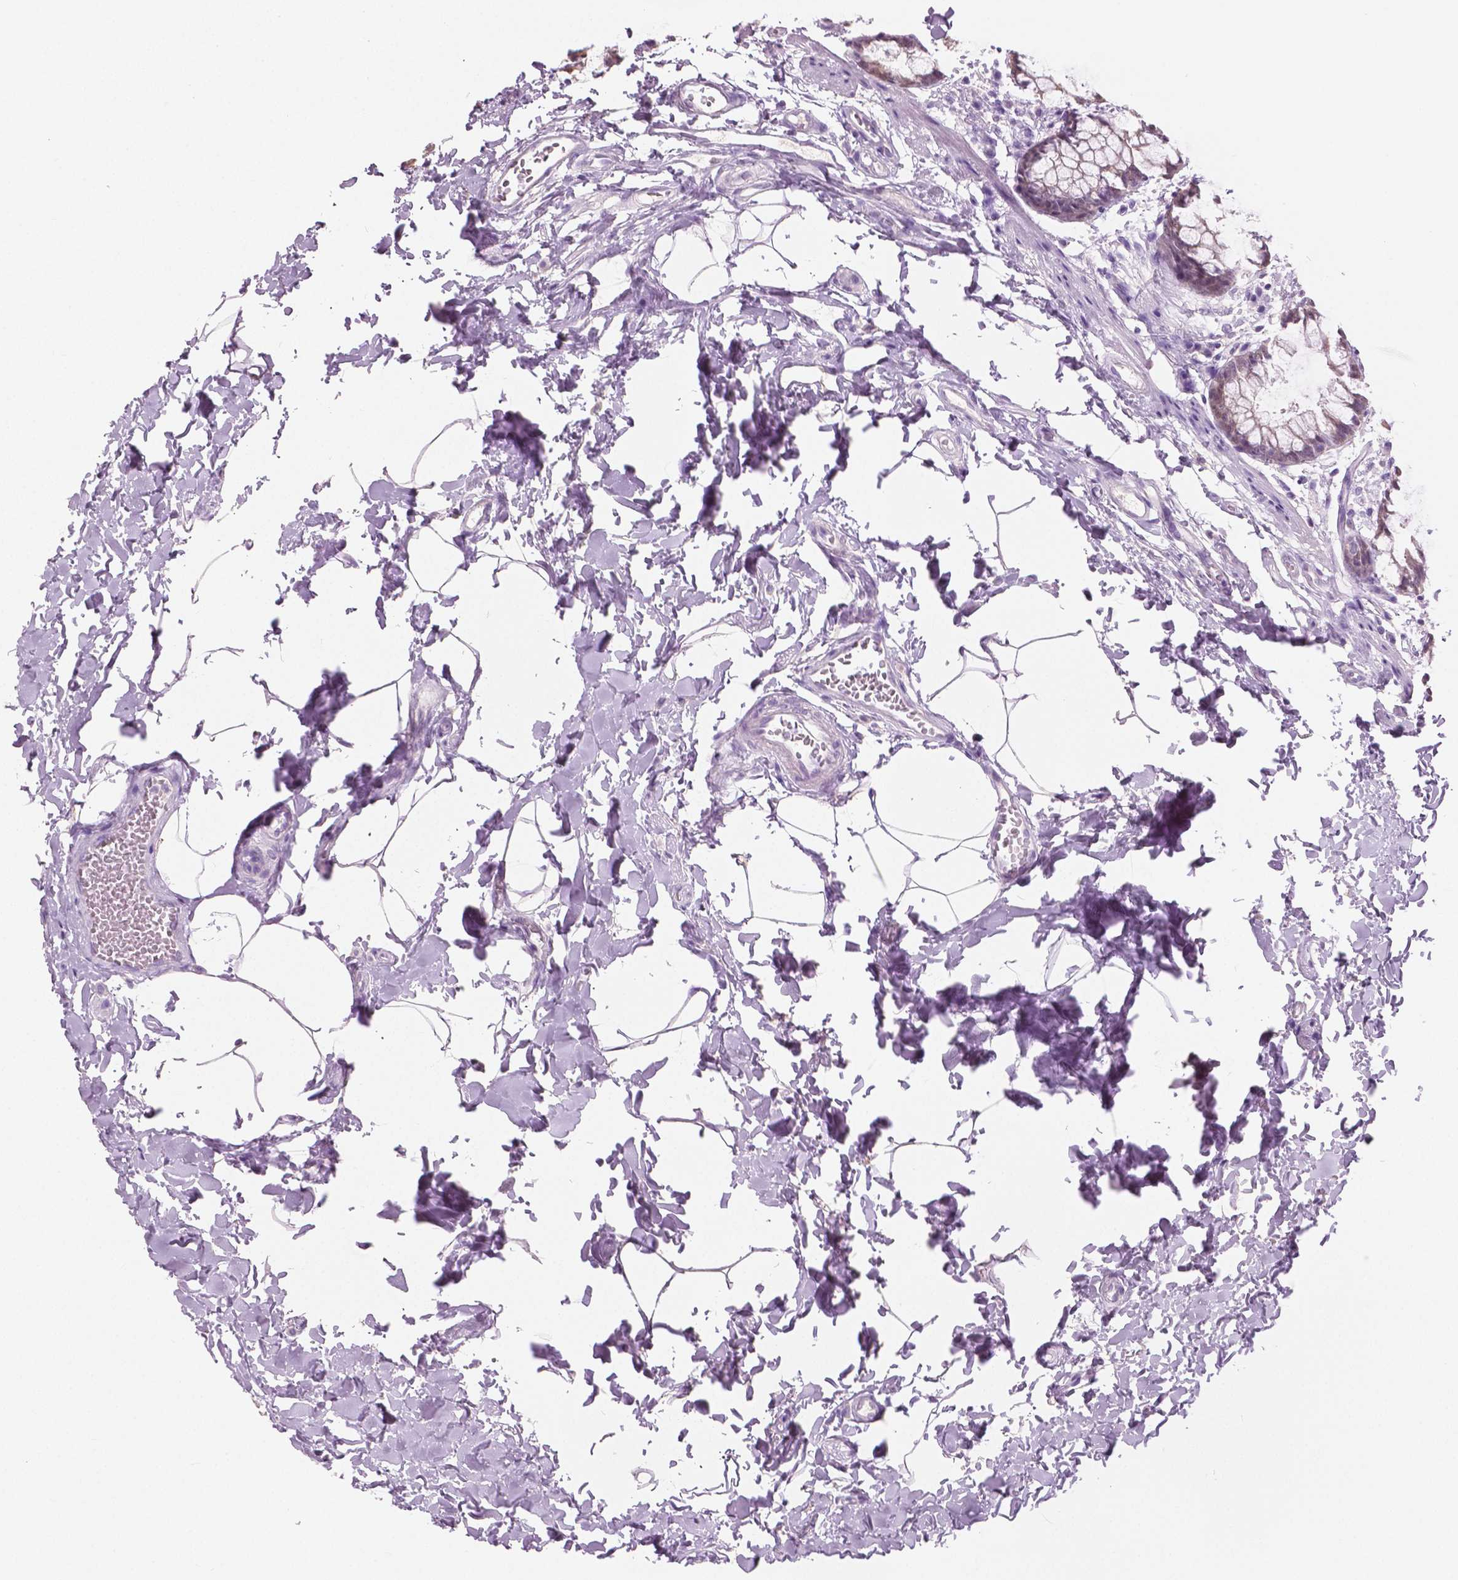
{"staining": {"intensity": "negative", "quantity": "none", "location": "none"}, "tissue": "rectum", "cell_type": "Glandular cells", "image_type": "normal", "snomed": [{"axis": "morphology", "description": "Normal tissue, NOS"}, {"axis": "topography", "description": "Rectum"}], "caption": "The IHC histopathology image has no significant positivity in glandular cells of rectum.", "gene": "GALM", "patient": {"sex": "female", "age": 62}}